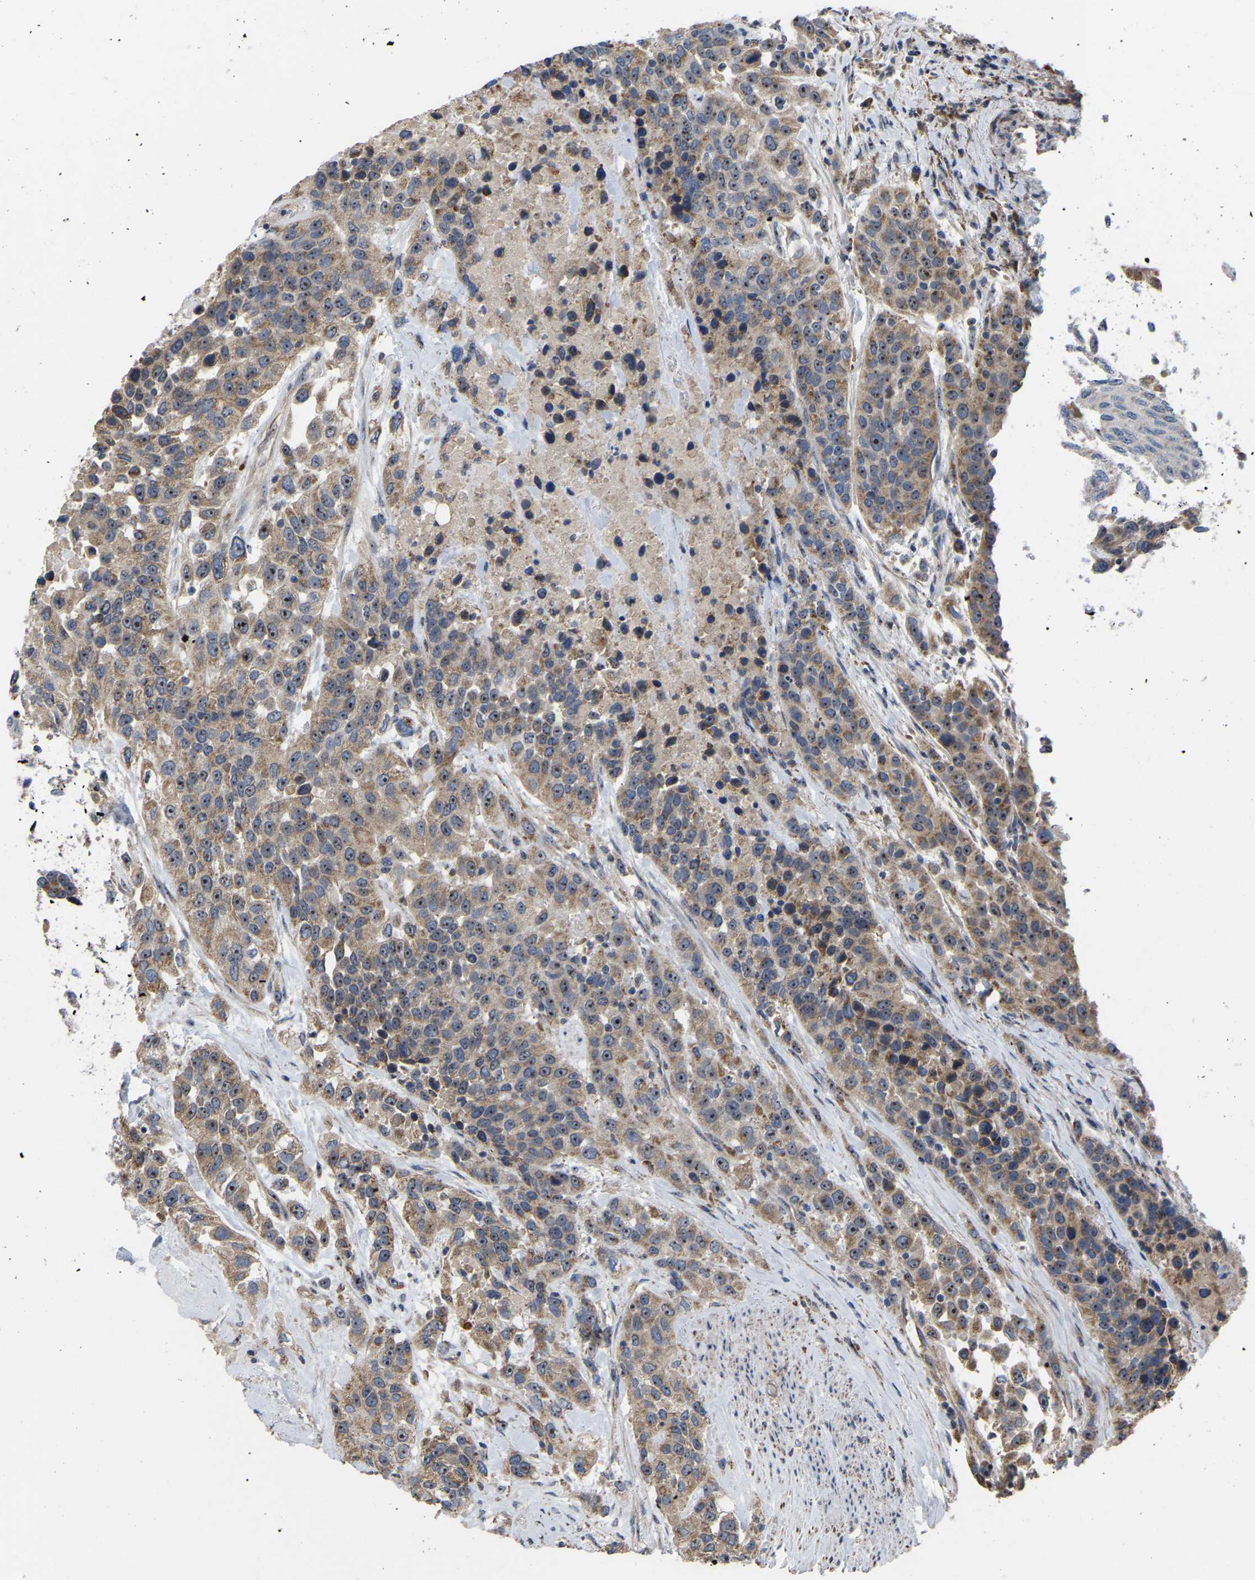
{"staining": {"intensity": "moderate", "quantity": ">75%", "location": "cytoplasmic/membranous,nuclear"}, "tissue": "urothelial cancer", "cell_type": "Tumor cells", "image_type": "cancer", "snomed": [{"axis": "morphology", "description": "Urothelial carcinoma, High grade"}, {"axis": "topography", "description": "Urinary bladder"}], "caption": "DAB immunohistochemical staining of human high-grade urothelial carcinoma exhibits moderate cytoplasmic/membranous and nuclear protein expression in approximately >75% of tumor cells.", "gene": "NOP53", "patient": {"sex": "female", "age": 80}}